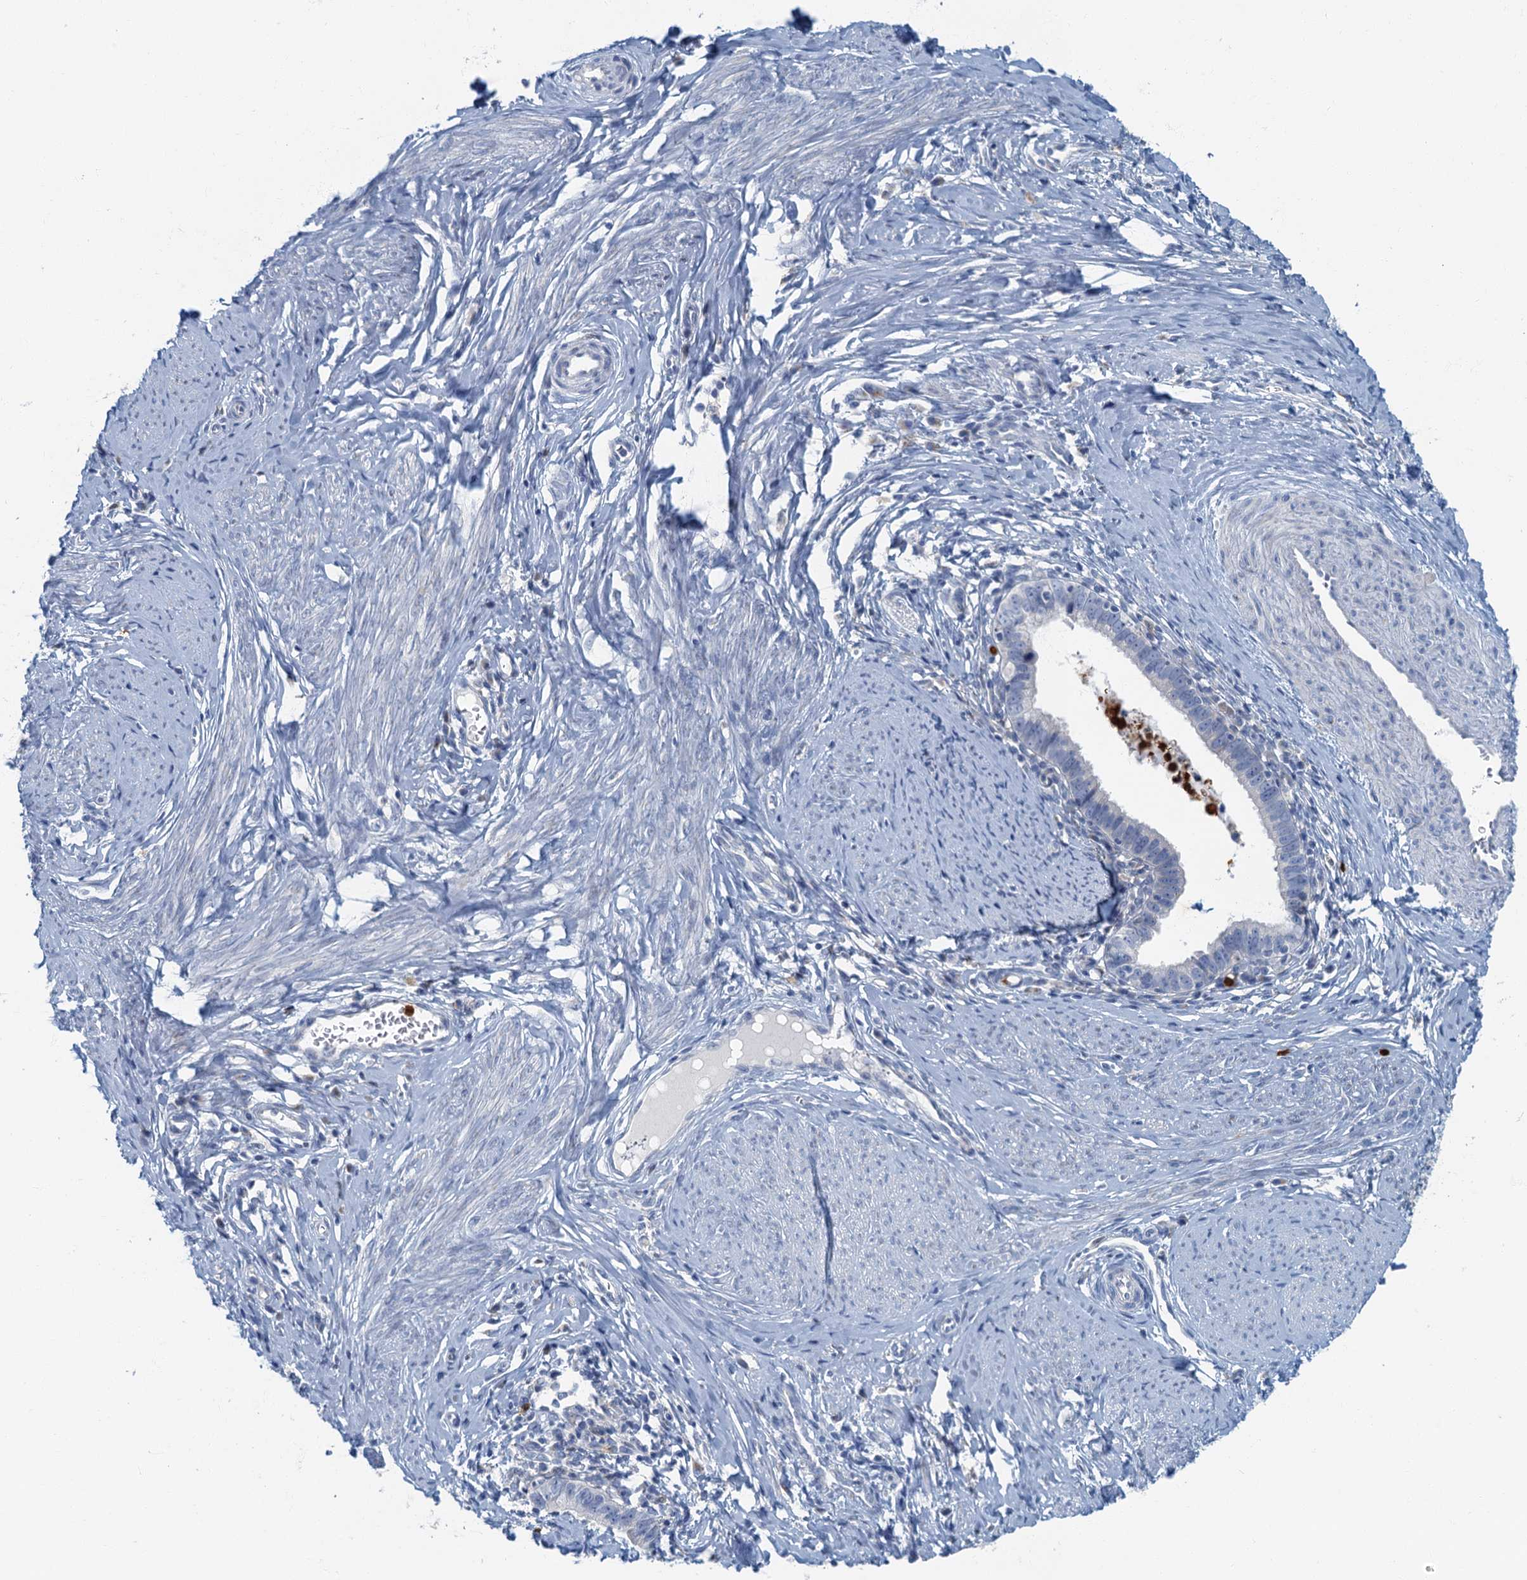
{"staining": {"intensity": "negative", "quantity": "none", "location": "none"}, "tissue": "cervical cancer", "cell_type": "Tumor cells", "image_type": "cancer", "snomed": [{"axis": "morphology", "description": "Adenocarcinoma, NOS"}, {"axis": "topography", "description": "Cervix"}], "caption": "Image shows no protein expression in tumor cells of adenocarcinoma (cervical) tissue.", "gene": "ANKDD1A", "patient": {"sex": "female", "age": 36}}